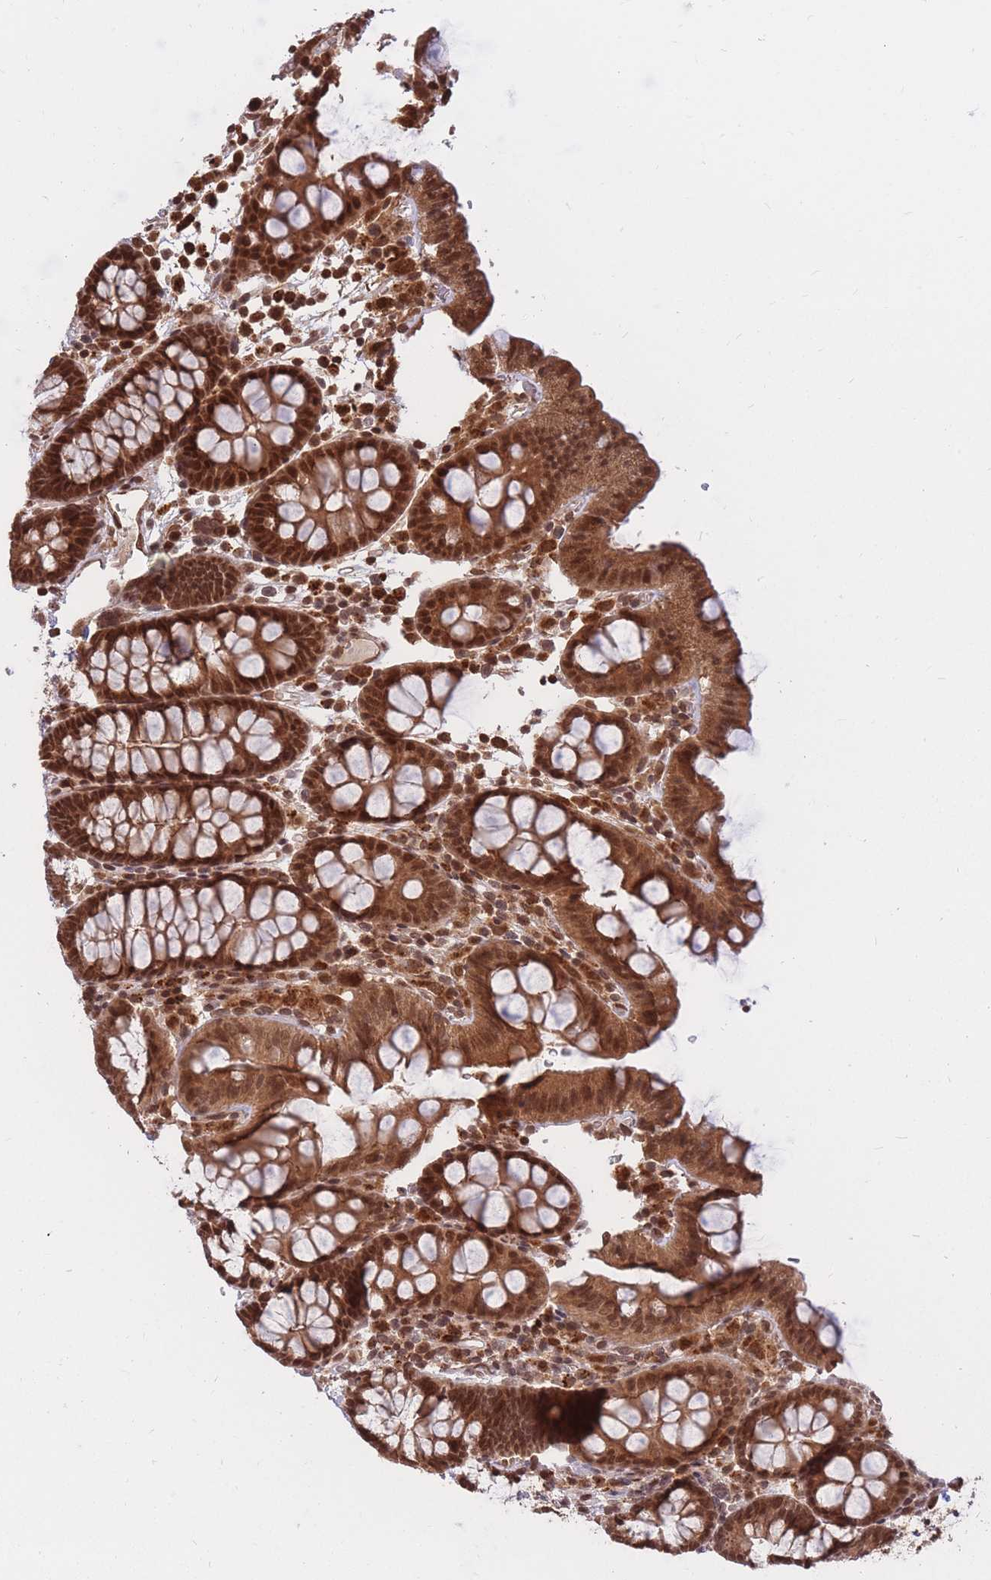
{"staining": {"intensity": "moderate", "quantity": ">75%", "location": "cytoplasmic/membranous,nuclear"}, "tissue": "colon", "cell_type": "Endothelial cells", "image_type": "normal", "snomed": [{"axis": "morphology", "description": "Normal tissue, NOS"}, {"axis": "topography", "description": "Colon"}], "caption": "IHC image of unremarkable colon: colon stained using IHC exhibits medium levels of moderate protein expression localized specifically in the cytoplasmic/membranous,nuclear of endothelial cells, appearing as a cytoplasmic/membranous,nuclear brown color.", "gene": "SRA1", "patient": {"sex": "male", "age": 75}}